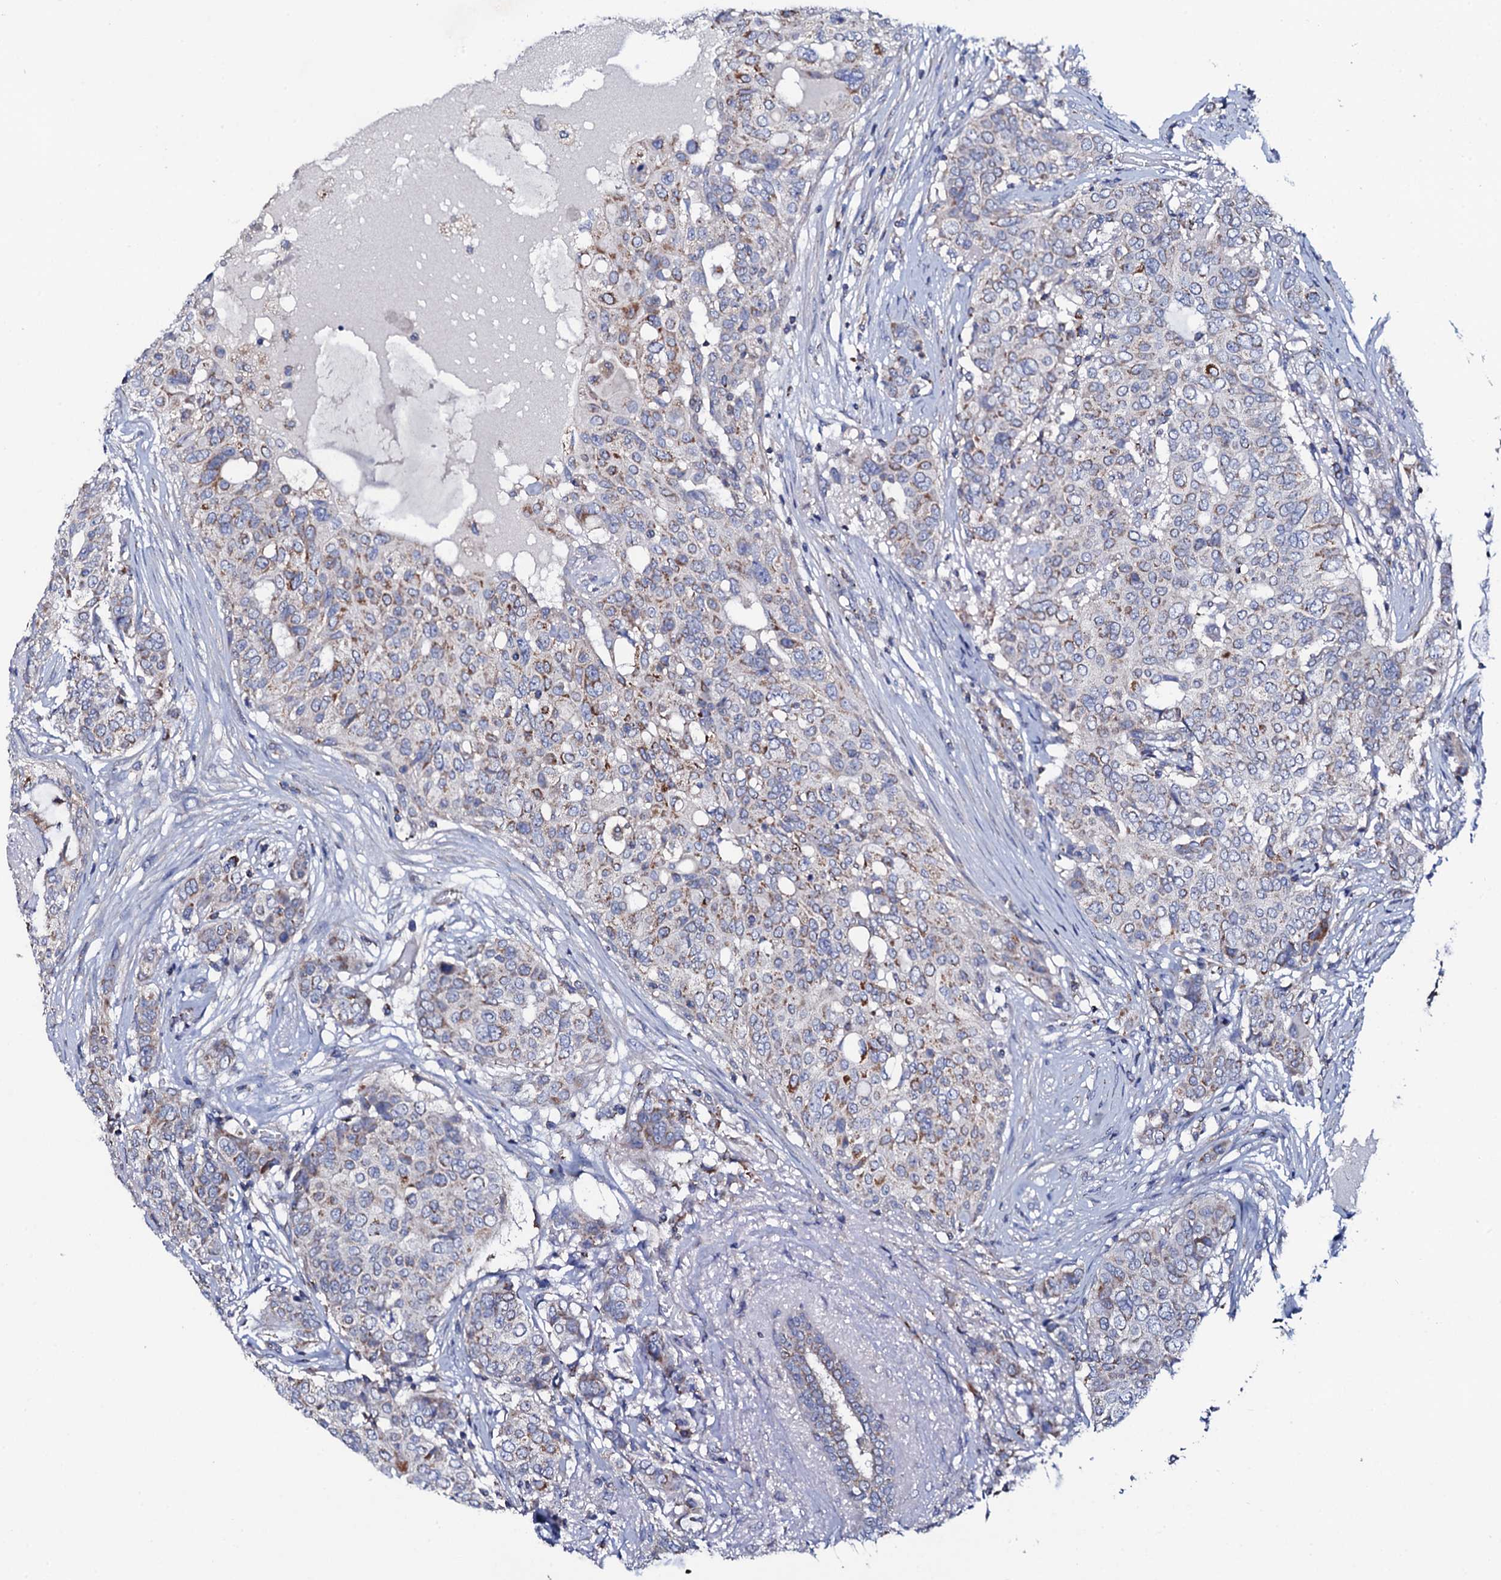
{"staining": {"intensity": "moderate", "quantity": "<25%", "location": "cytoplasmic/membranous"}, "tissue": "breast cancer", "cell_type": "Tumor cells", "image_type": "cancer", "snomed": [{"axis": "morphology", "description": "Lobular carcinoma"}, {"axis": "topography", "description": "Breast"}], "caption": "This histopathology image demonstrates immunohistochemistry (IHC) staining of human breast lobular carcinoma, with low moderate cytoplasmic/membranous positivity in approximately <25% of tumor cells.", "gene": "TCAF2", "patient": {"sex": "female", "age": 51}}